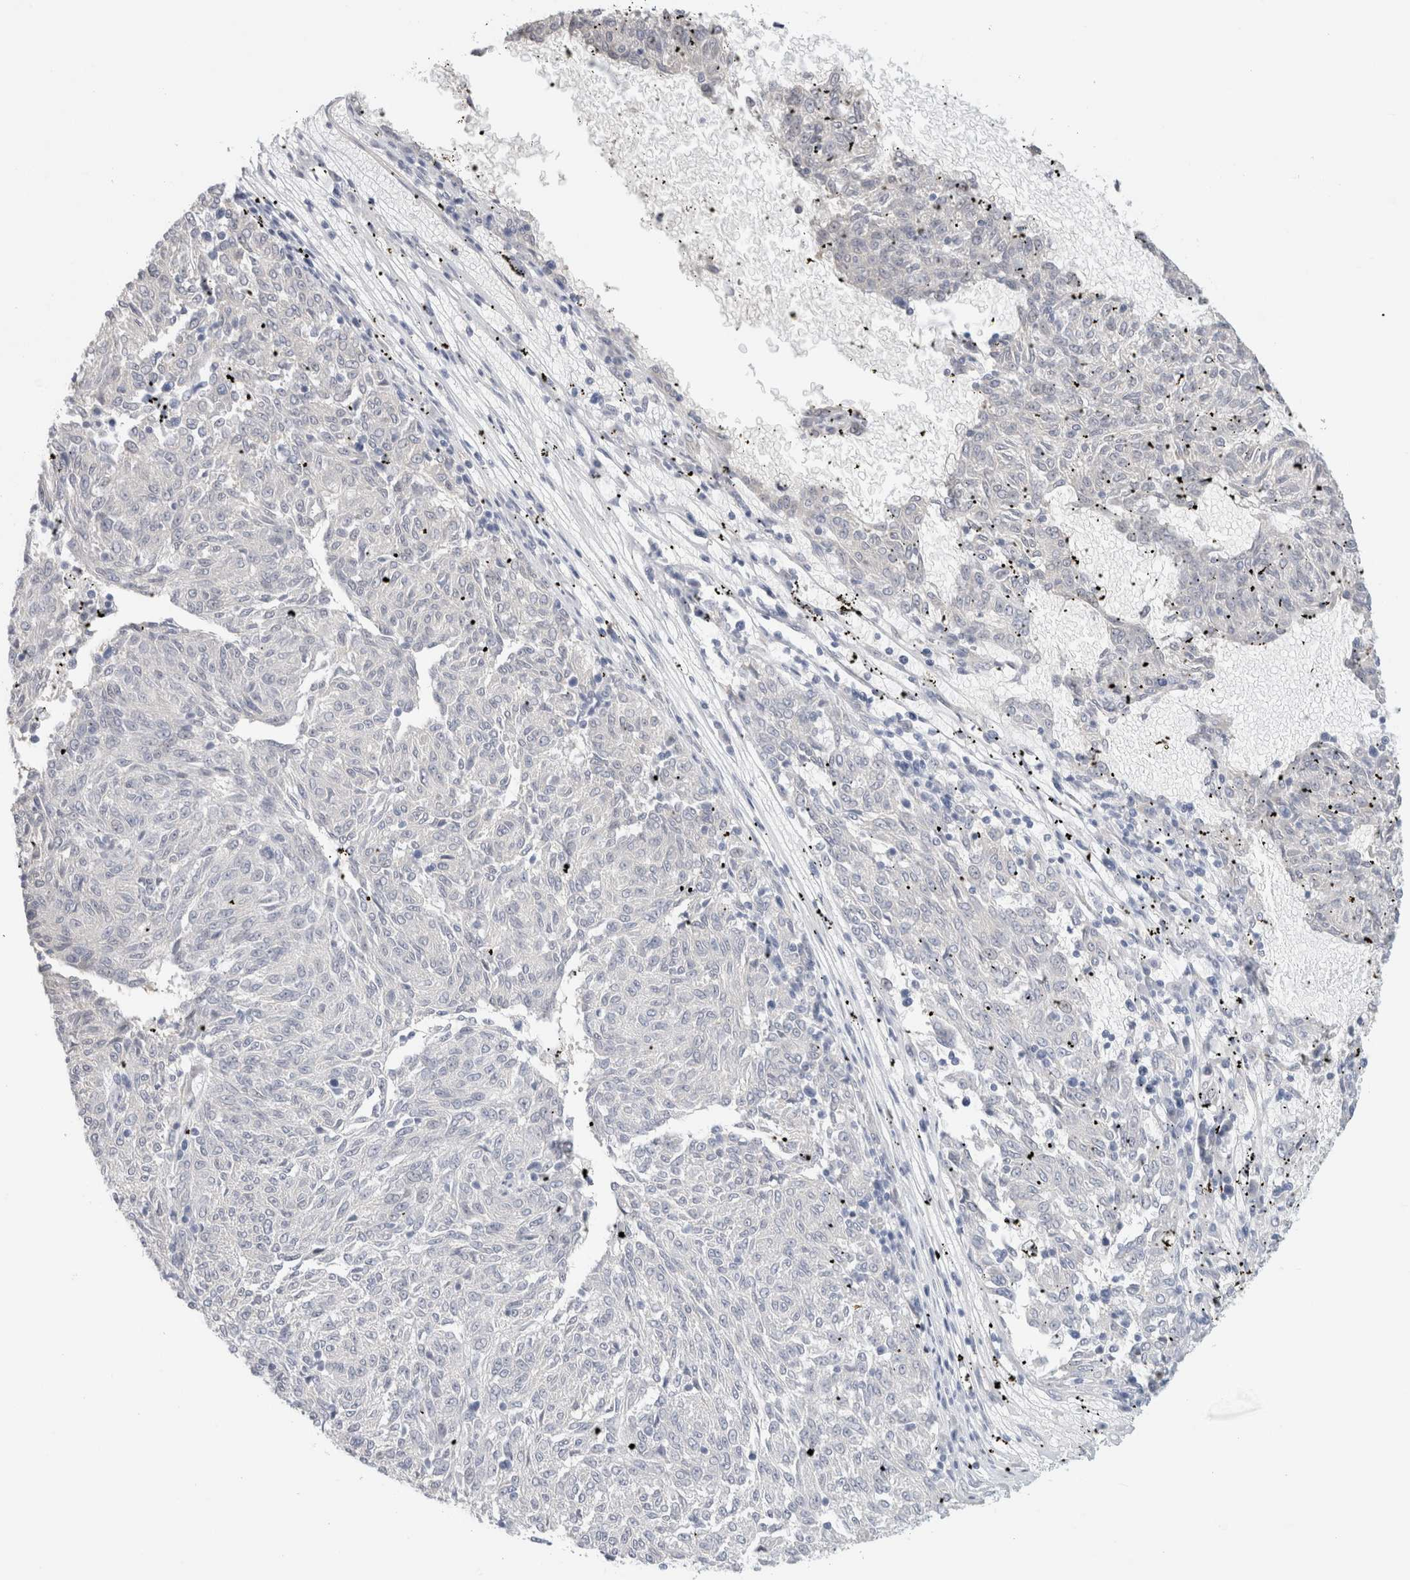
{"staining": {"intensity": "negative", "quantity": "none", "location": "none"}, "tissue": "melanoma", "cell_type": "Tumor cells", "image_type": "cancer", "snomed": [{"axis": "morphology", "description": "Malignant melanoma, NOS"}, {"axis": "topography", "description": "Skin"}], "caption": "IHC histopathology image of neoplastic tissue: human melanoma stained with DAB shows no significant protein positivity in tumor cells. (DAB IHC, high magnification).", "gene": "RTN4", "patient": {"sex": "female", "age": 72}}